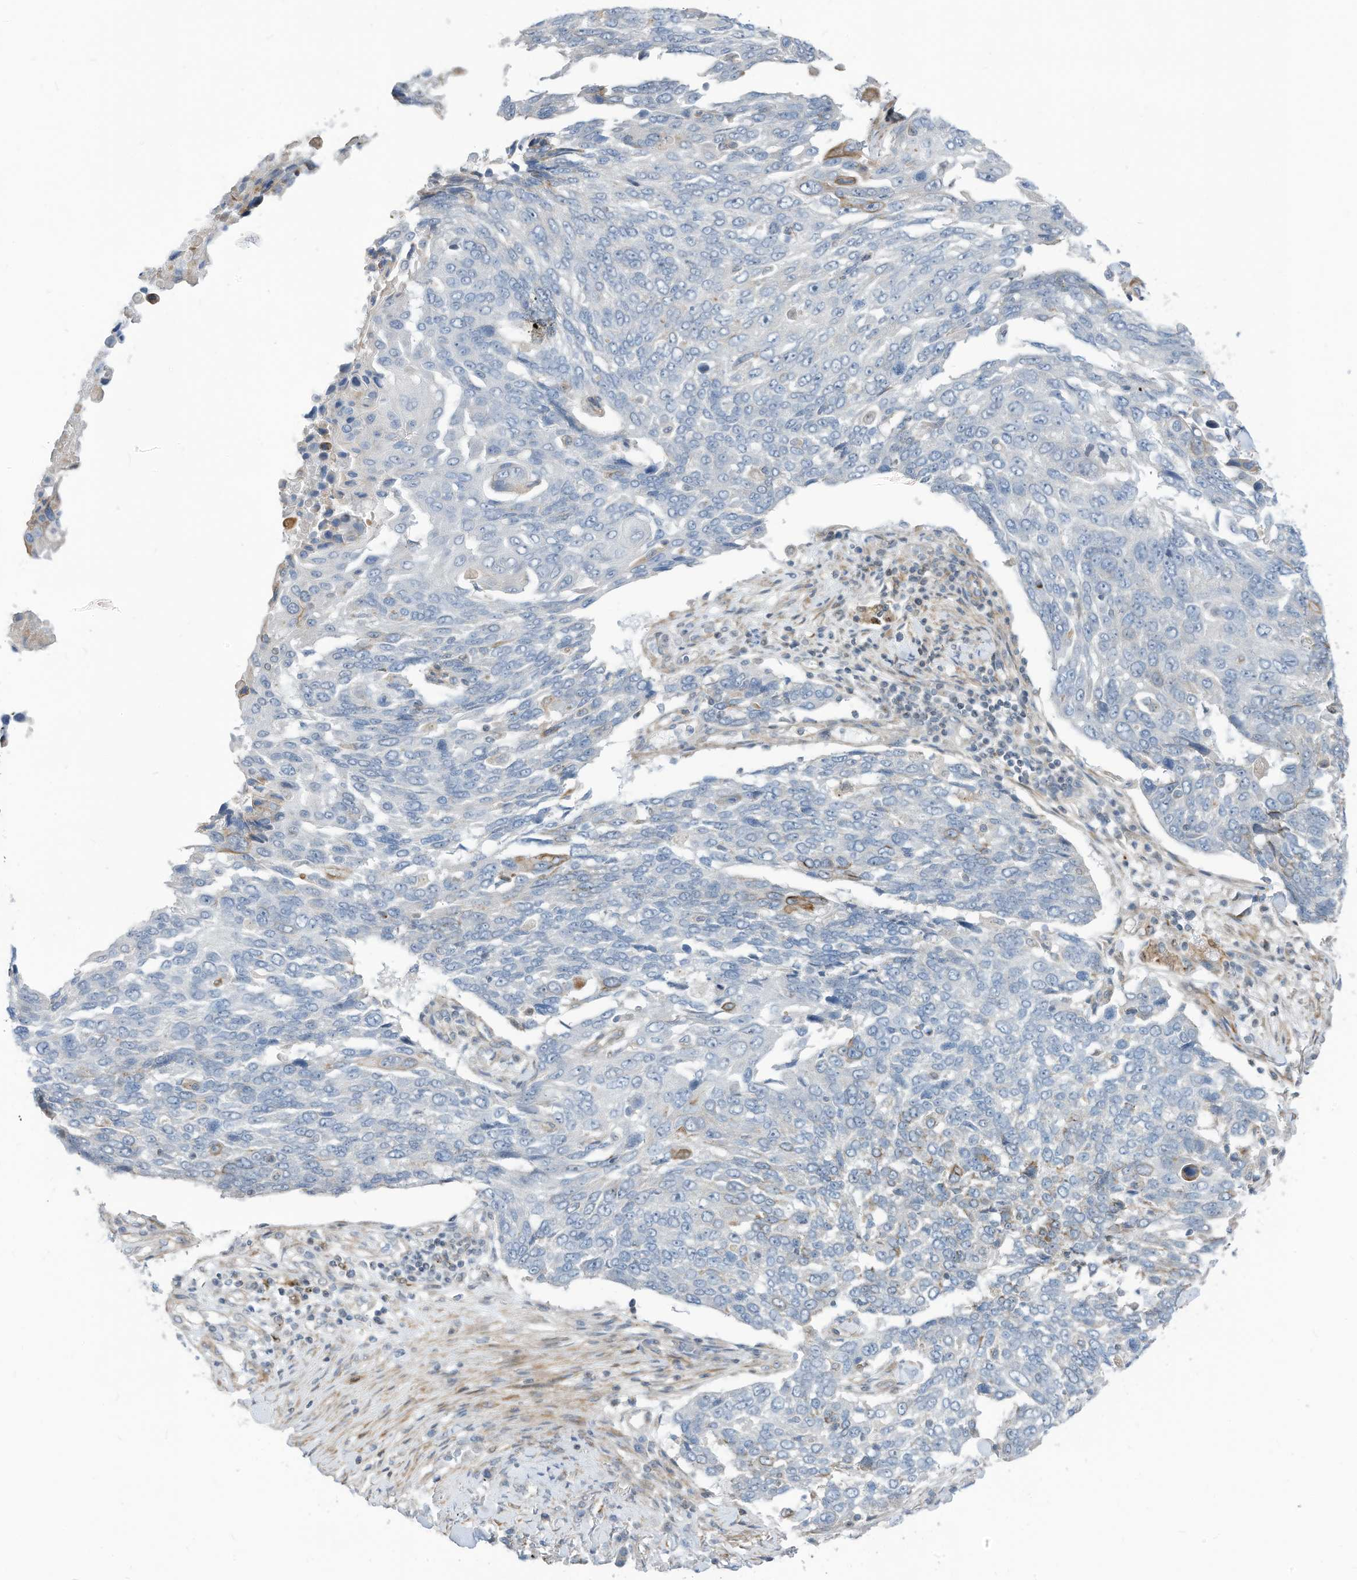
{"staining": {"intensity": "negative", "quantity": "none", "location": "none"}, "tissue": "lung cancer", "cell_type": "Tumor cells", "image_type": "cancer", "snomed": [{"axis": "morphology", "description": "Squamous cell carcinoma, NOS"}, {"axis": "topography", "description": "Lung"}], "caption": "This is a histopathology image of immunohistochemistry staining of squamous cell carcinoma (lung), which shows no positivity in tumor cells.", "gene": "GPATCH3", "patient": {"sex": "male", "age": 66}}